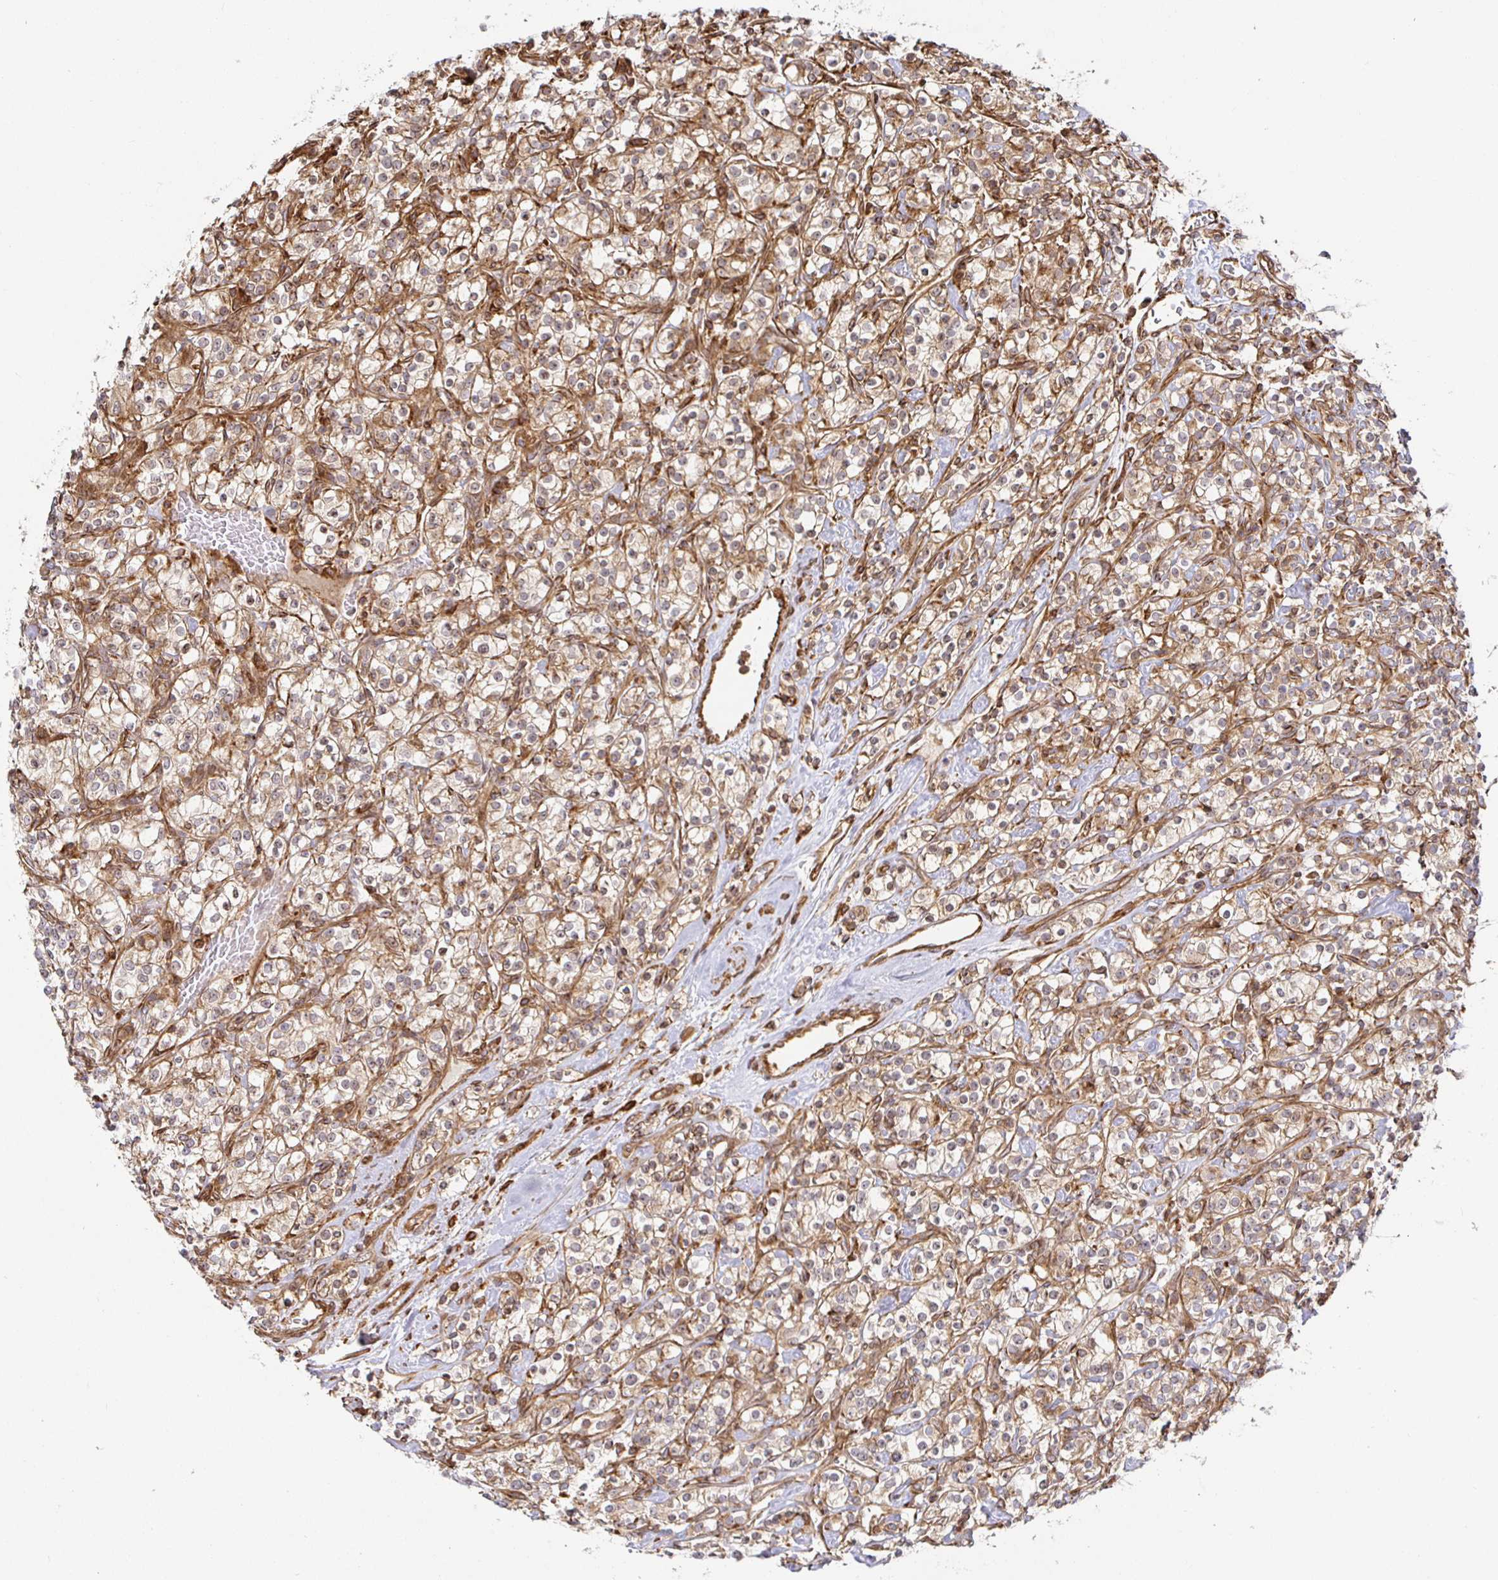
{"staining": {"intensity": "weak", "quantity": "25%-75%", "location": "cytoplasmic/membranous"}, "tissue": "renal cancer", "cell_type": "Tumor cells", "image_type": "cancer", "snomed": [{"axis": "morphology", "description": "Adenocarcinoma, NOS"}, {"axis": "topography", "description": "Kidney"}], "caption": "Adenocarcinoma (renal) was stained to show a protein in brown. There is low levels of weak cytoplasmic/membranous staining in about 25%-75% of tumor cells.", "gene": "STRAP", "patient": {"sex": "male", "age": 77}}